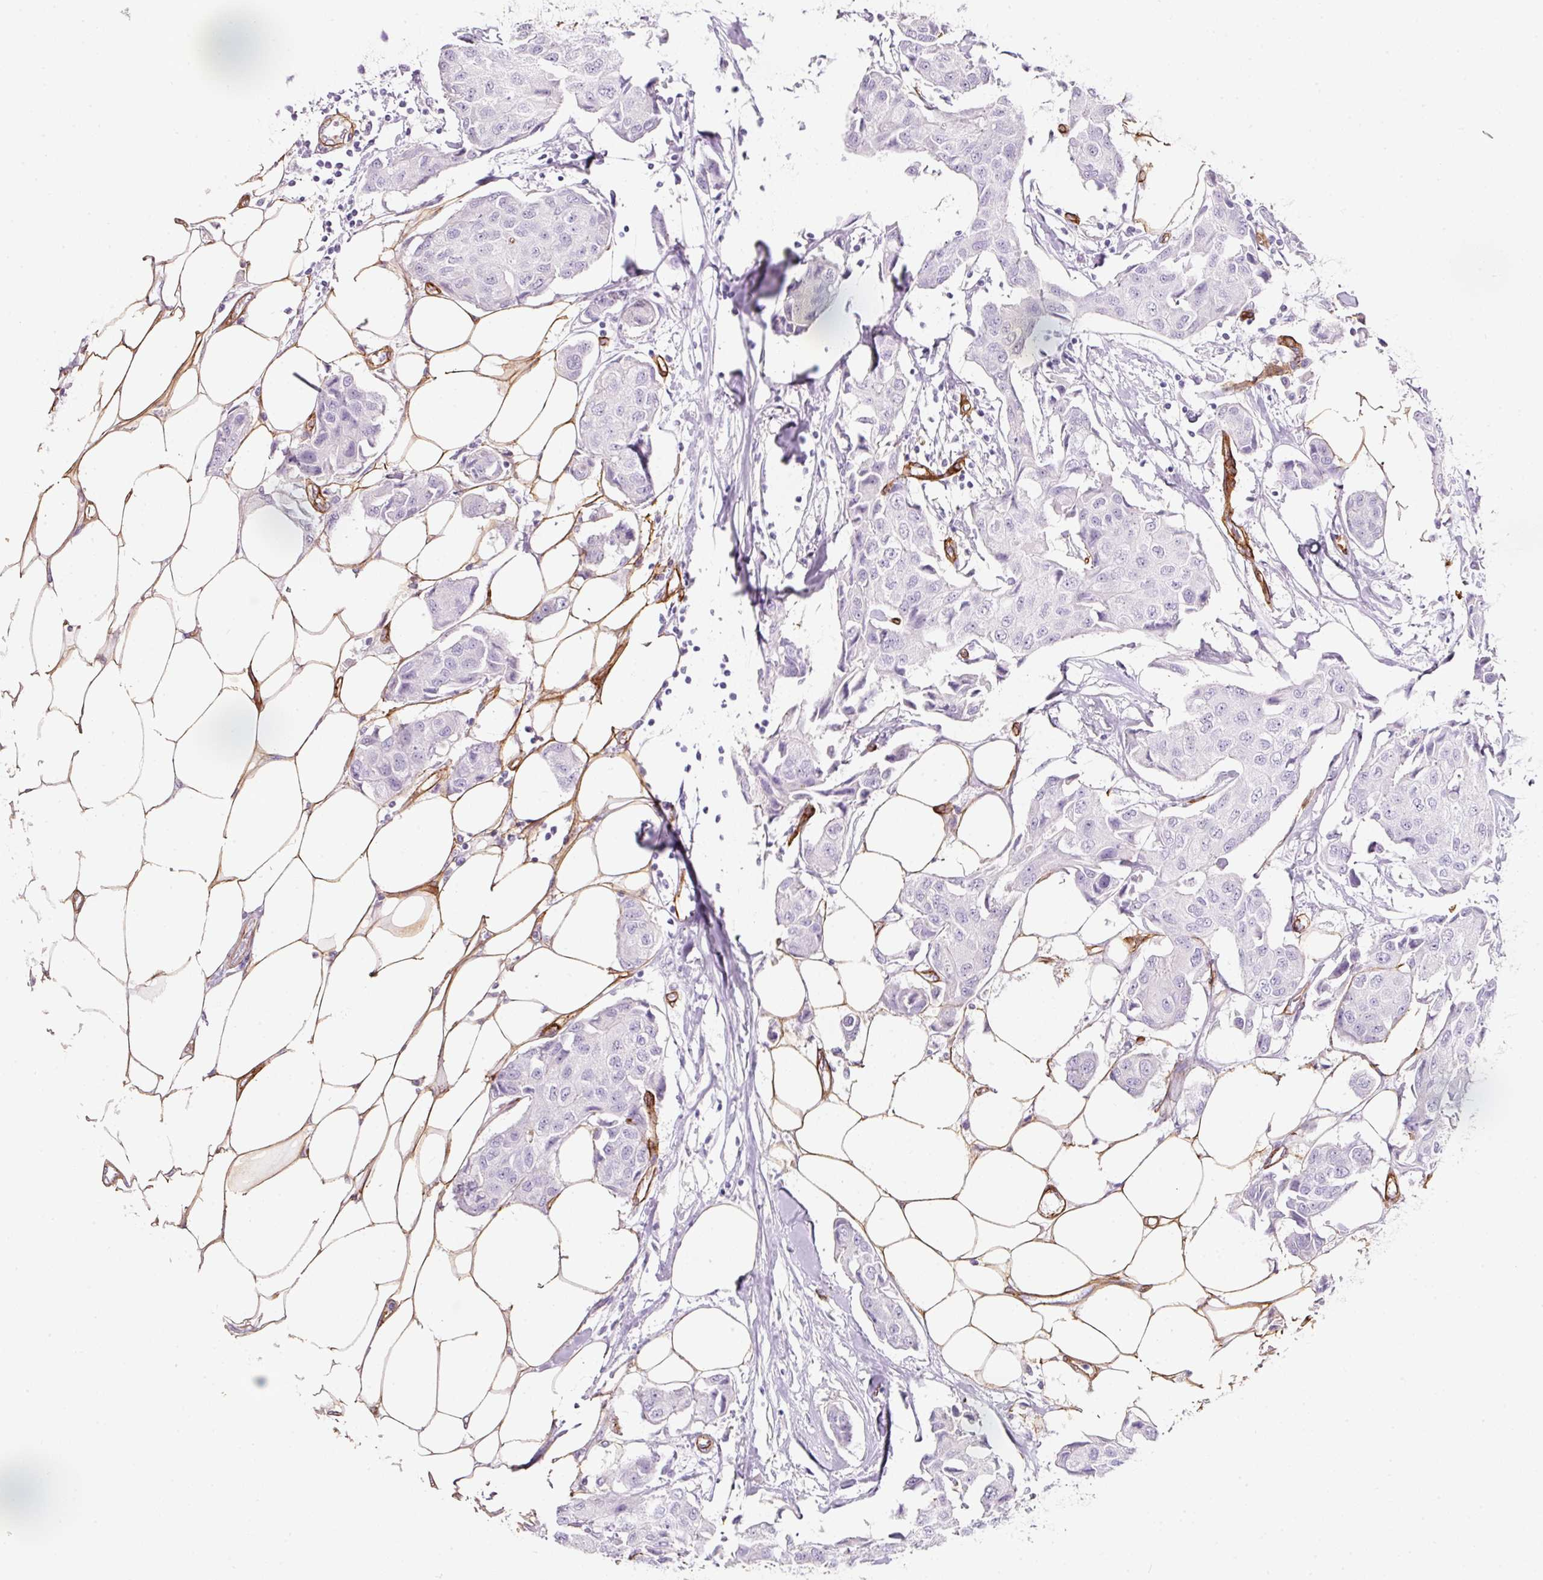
{"staining": {"intensity": "negative", "quantity": "none", "location": "none"}, "tissue": "breast cancer", "cell_type": "Tumor cells", "image_type": "cancer", "snomed": [{"axis": "morphology", "description": "Duct carcinoma"}, {"axis": "topography", "description": "Breast"}, {"axis": "topography", "description": "Lymph node"}], "caption": "Immunohistochemistry image of intraductal carcinoma (breast) stained for a protein (brown), which demonstrates no expression in tumor cells.", "gene": "LOXL4", "patient": {"sex": "female", "age": 80}}